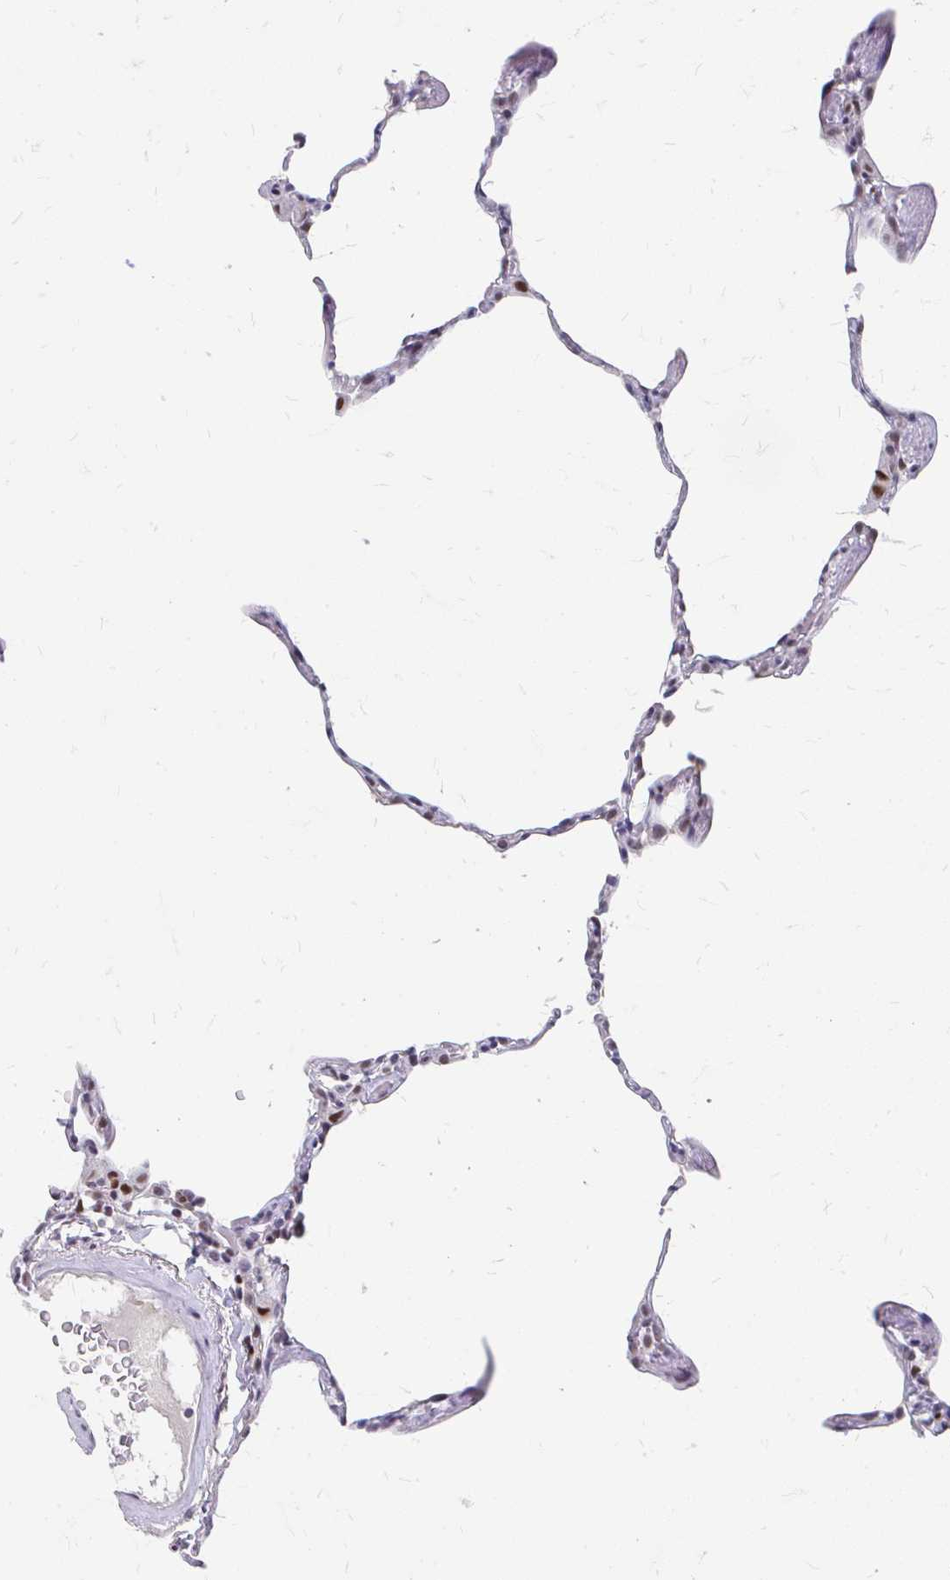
{"staining": {"intensity": "moderate", "quantity": "<25%", "location": "nuclear"}, "tissue": "lung", "cell_type": "Alveolar cells", "image_type": "normal", "snomed": [{"axis": "morphology", "description": "Normal tissue, NOS"}, {"axis": "topography", "description": "Lung"}], "caption": "Benign lung exhibits moderate nuclear staining in approximately <25% of alveolar cells Using DAB (brown) and hematoxylin (blue) stains, captured at high magnification using brightfield microscopy..", "gene": "GTF2H1", "patient": {"sex": "female", "age": 57}}